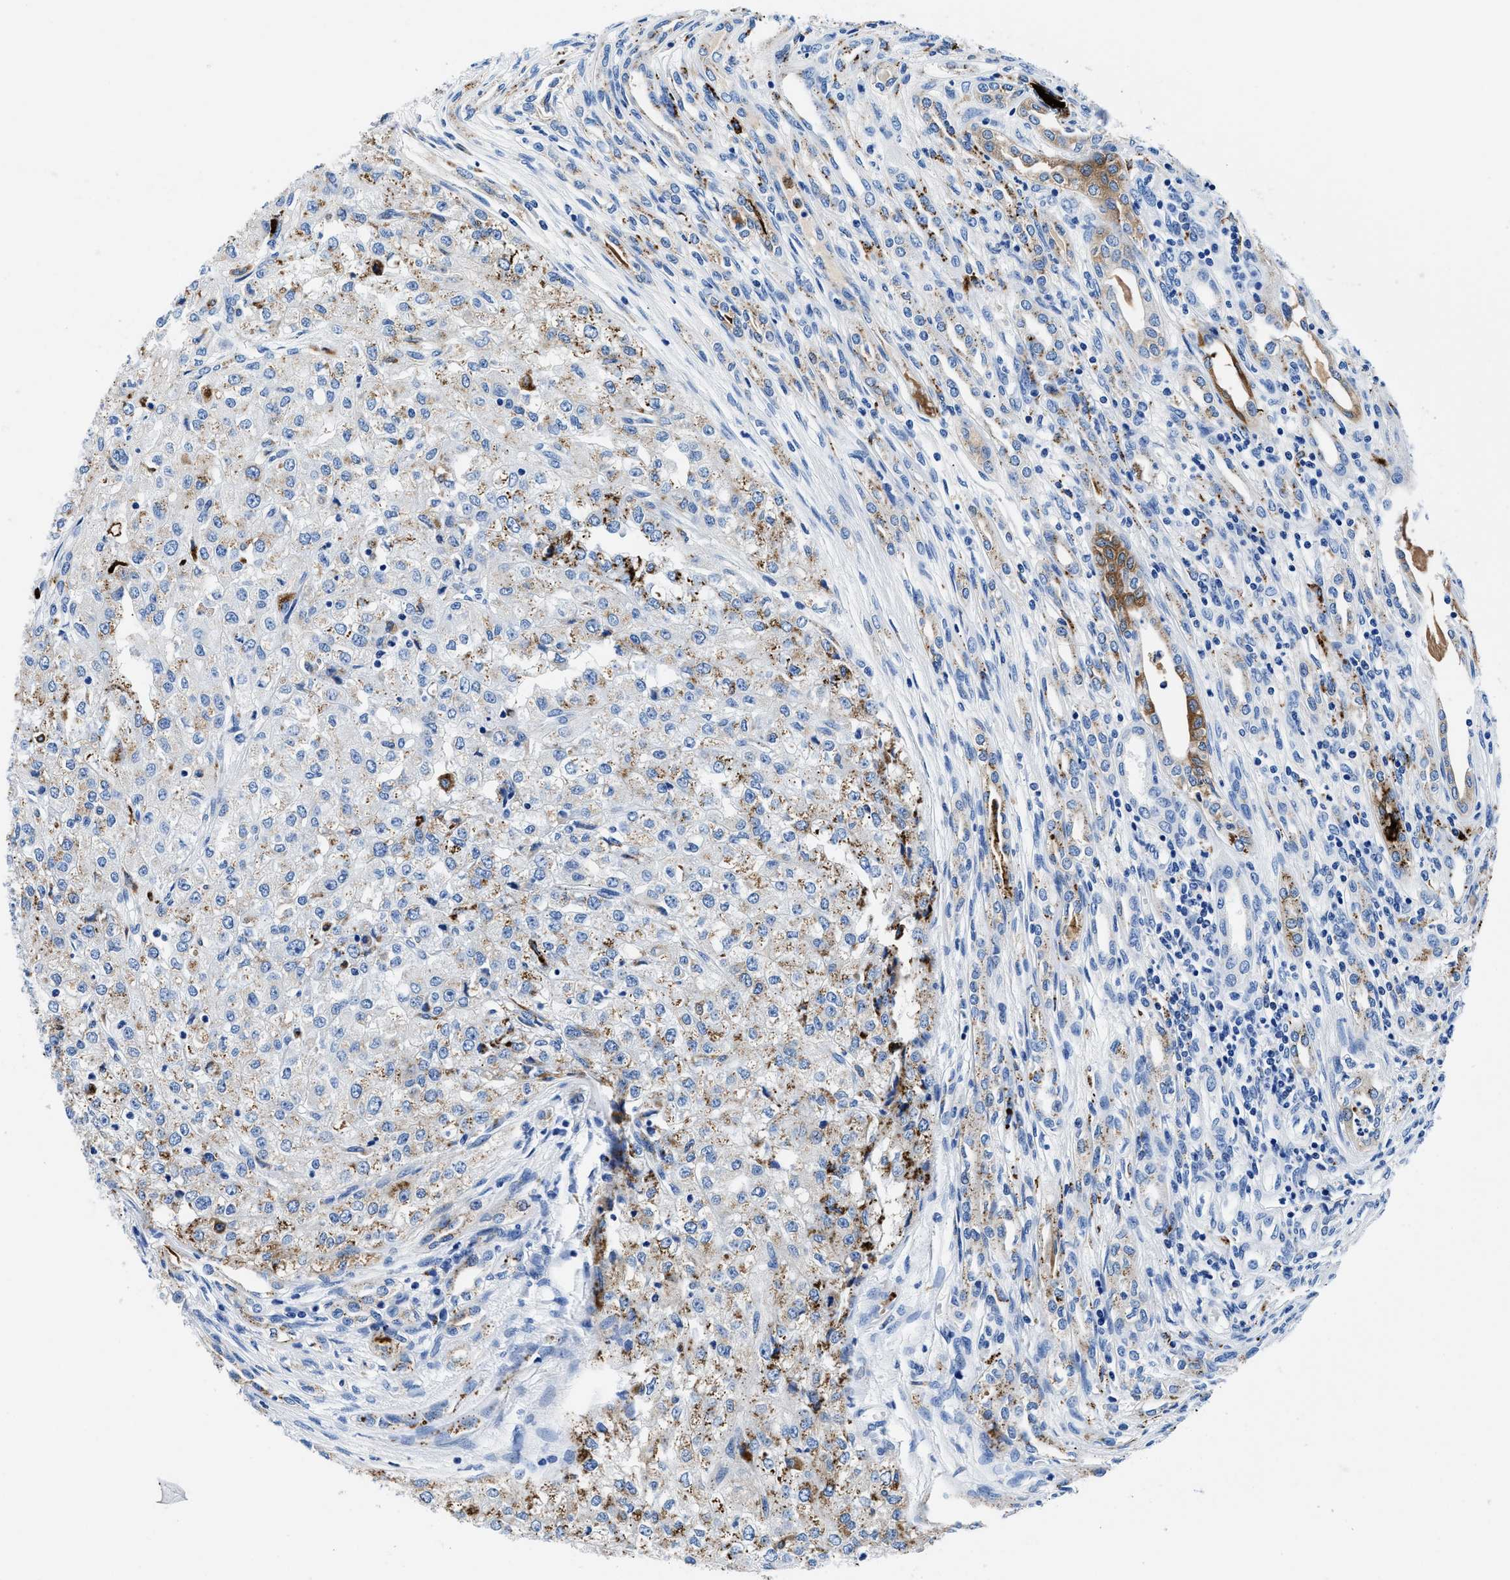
{"staining": {"intensity": "moderate", "quantity": "<25%", "location": "cytoplasmic/membranous"}, "tissue": "renal cancer", "cell_type": "Tumor cells", "image_type": "cancer", "snomed": [{"axis": "morphology", "description": "Adenocarcinoma, NOS"}, {"axis": "topography", "description": "Kidney"}], "caption": "Immunohistochemistry (DAB) staining of renal adenocarcinoma shows moderate cytoplasmic/membranous protein staining in about <25% of tumor cells.", "gene": "OR14K1", "patient": {"sex": "female", "age": 54}}